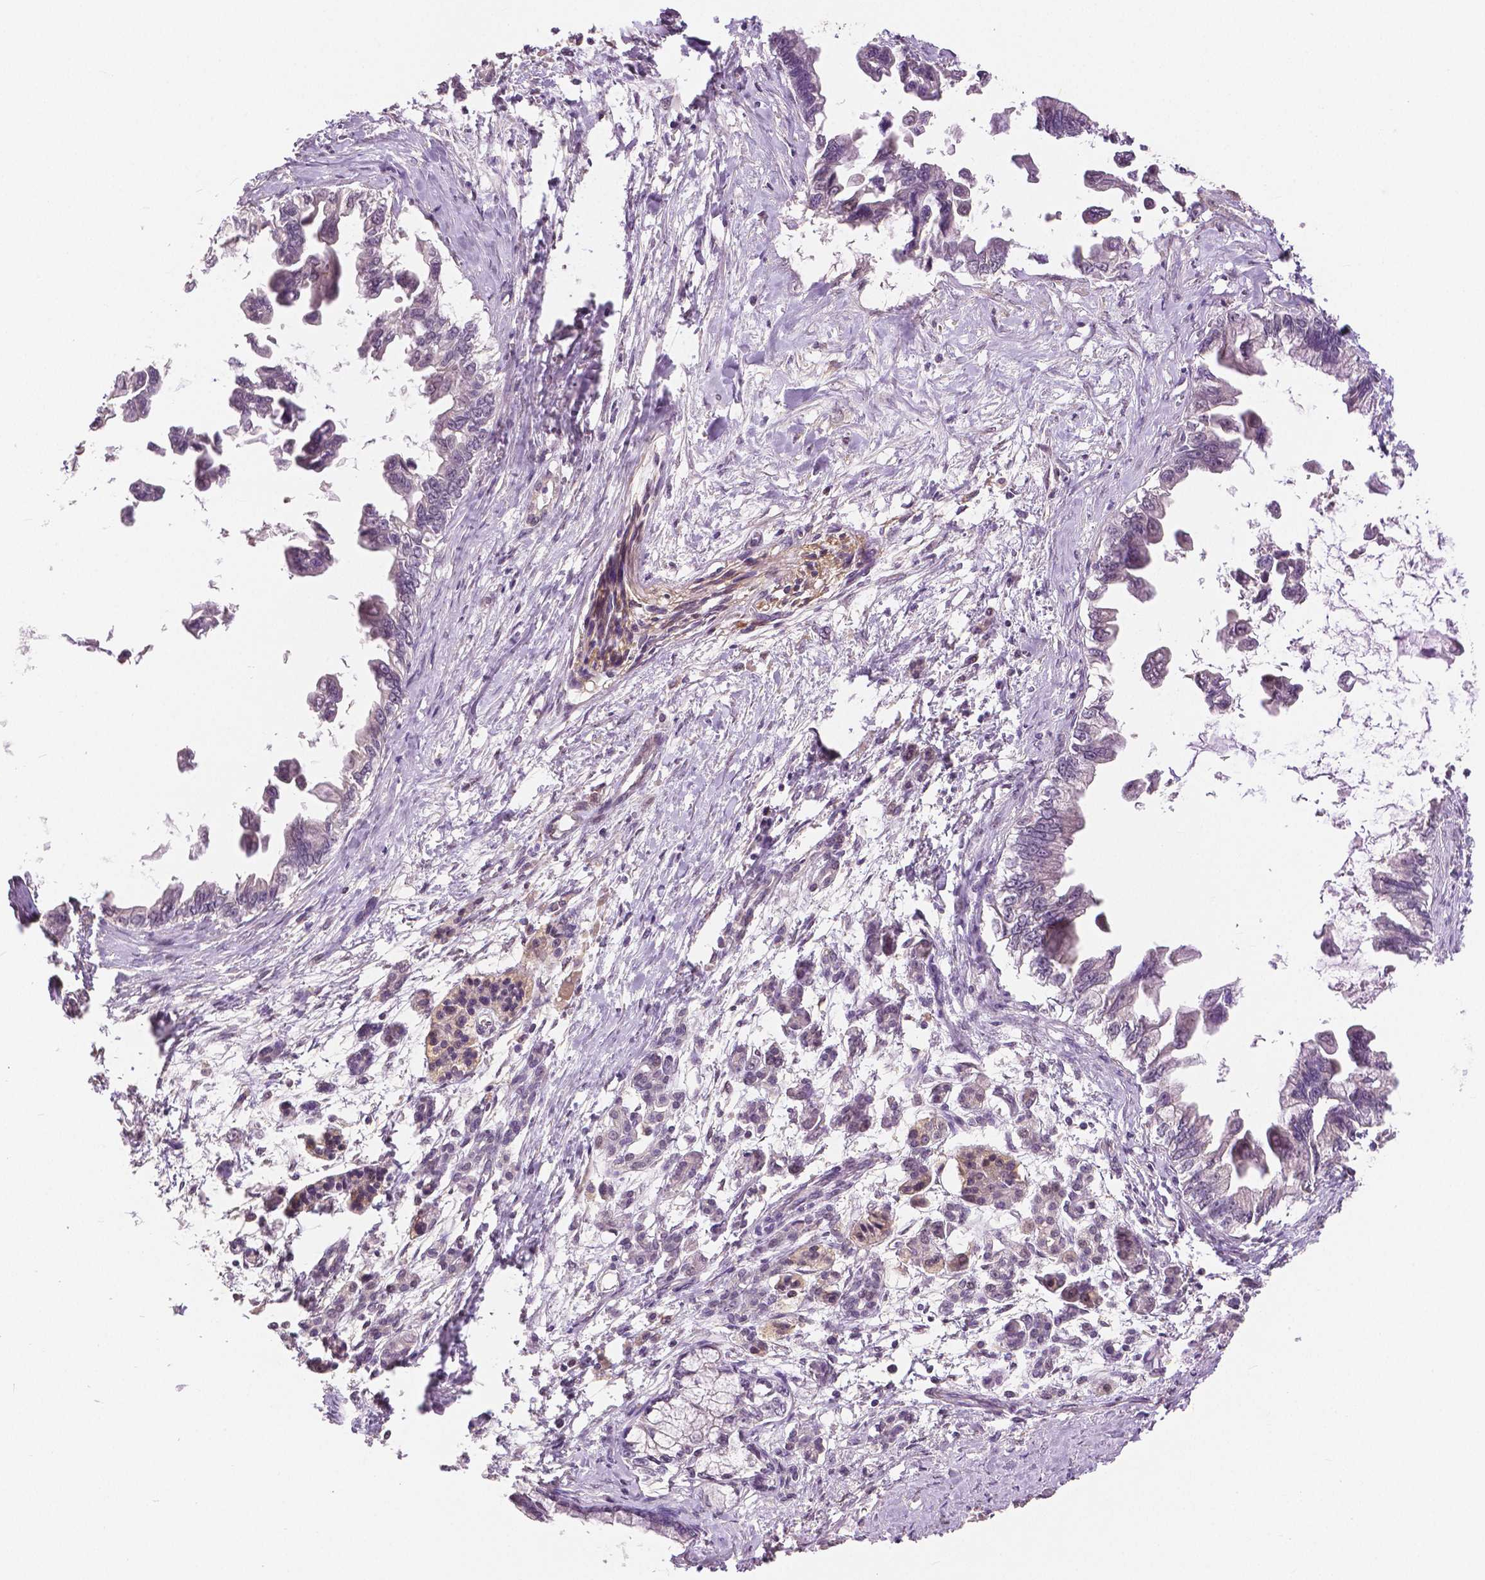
{"staining": {"intensity": "negative", "quantity": "none", "location": "none"}, "tissue": "pancreatic cancer", "cell_type": "Tumor cells", "image_type": "cancer", "snomed": [{"axis": "morphology", "description": "Adenocarcinoma, NOS"}, {"axis": "topography", "description": "Pancreas"}], "caption": "A micrograph of pancreatic adenocarcinoma stained for a protein demonstrates no brown staining in tumor cells.", "gene": "MAP1LC3B", "patient": {"sex": "male", "age": 61}}